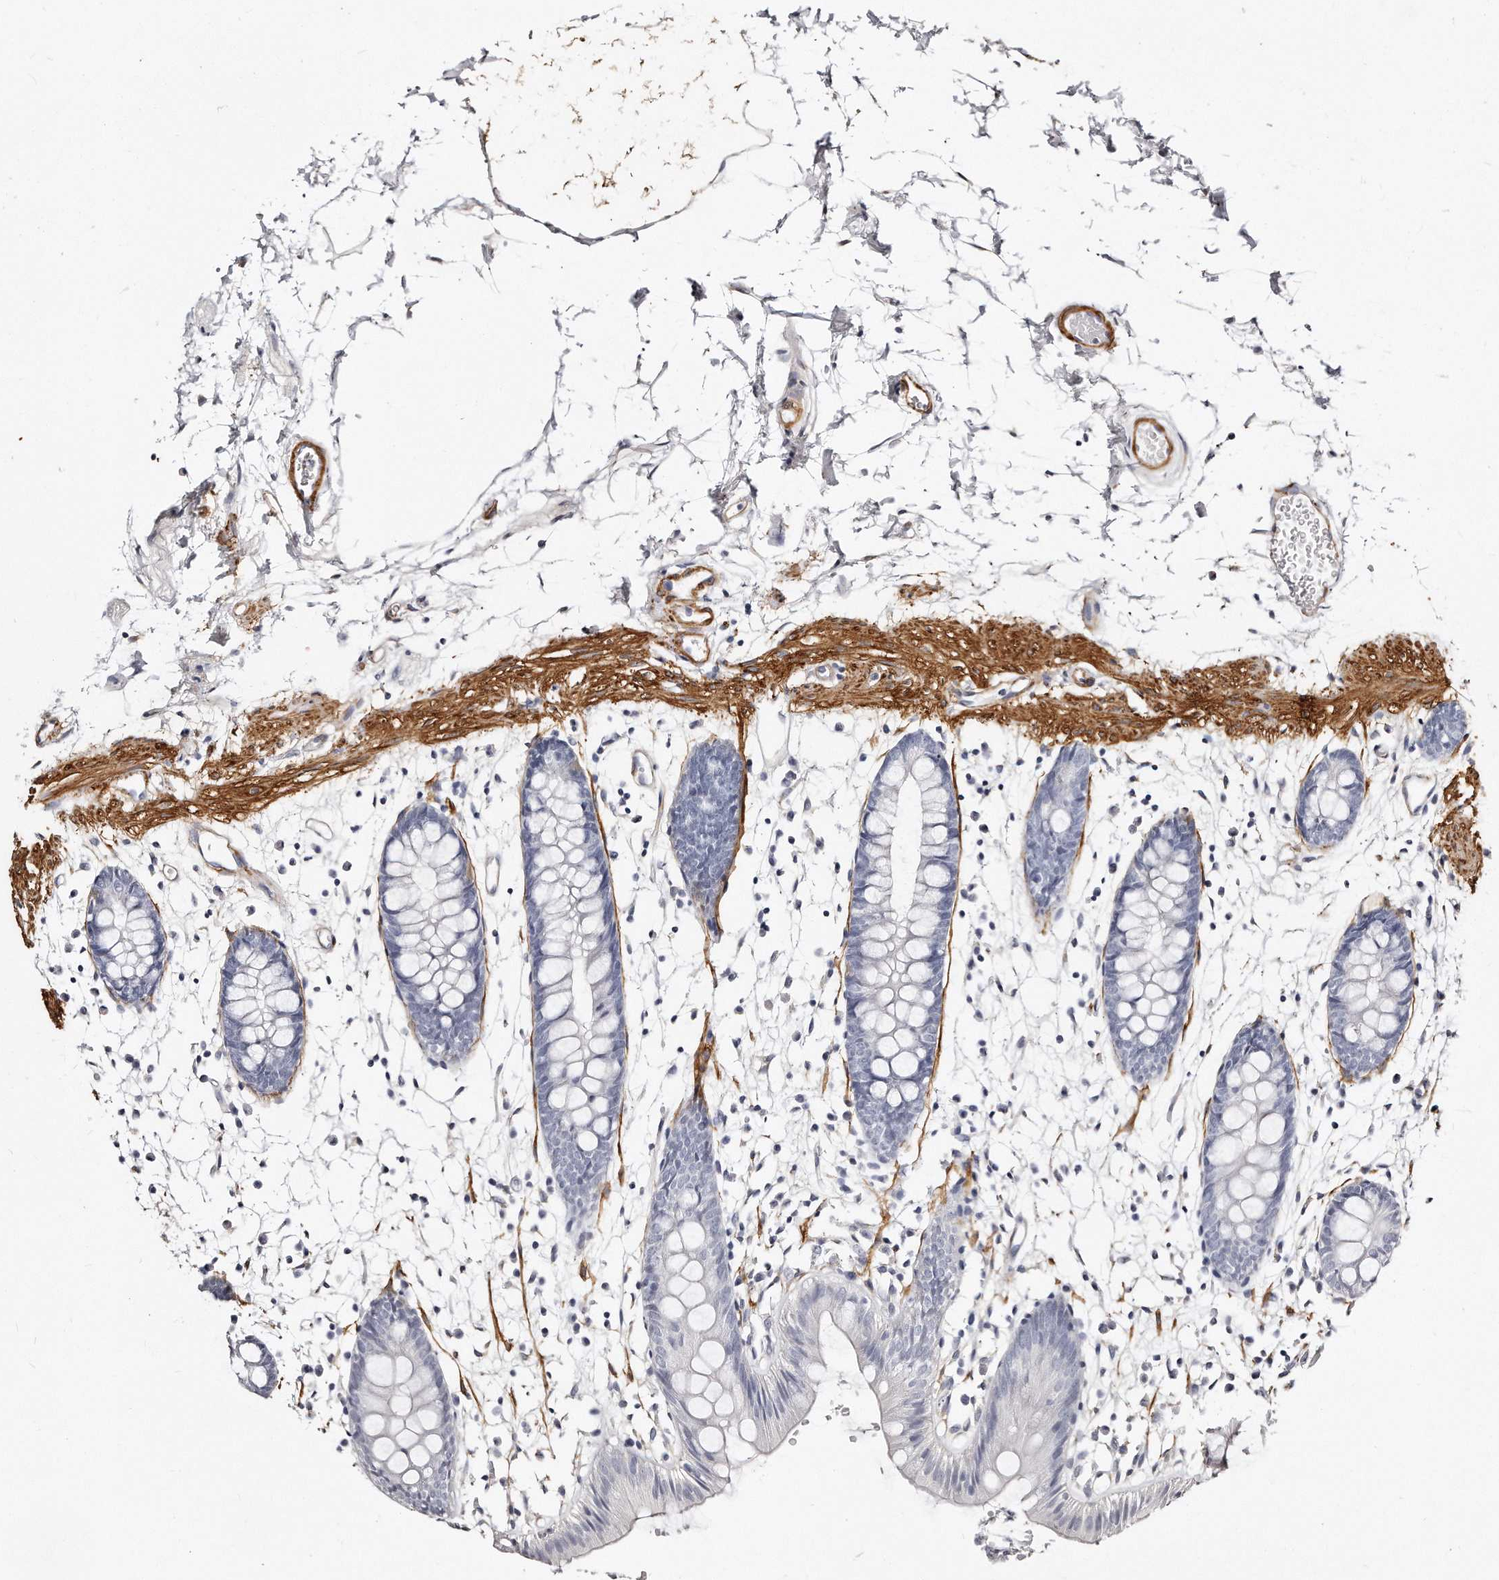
{"staining": {"intensity": "strong", "quantity": ">75%", "location": "cytoplasmic/membranous"}, "tissue": "colon", "cell_type": "Endothelial cells", "image_type": "normal", "snomed": [{"axis": "morphology", "description": "Normal tissue, NOS"}, {"axis": "topography", "description": "Colon"}], "caption": "Immunohistochemical staining of benign human colon demonstrates >75% levels of strong cytoplasmic/membranous protein staining in approximately >75% of endothelial cells. (DAB IHC, brown staining for protein, blue staining for nuclei).", "gene": "LMOD1", "patient": {"sex": "male", "age": 56}}